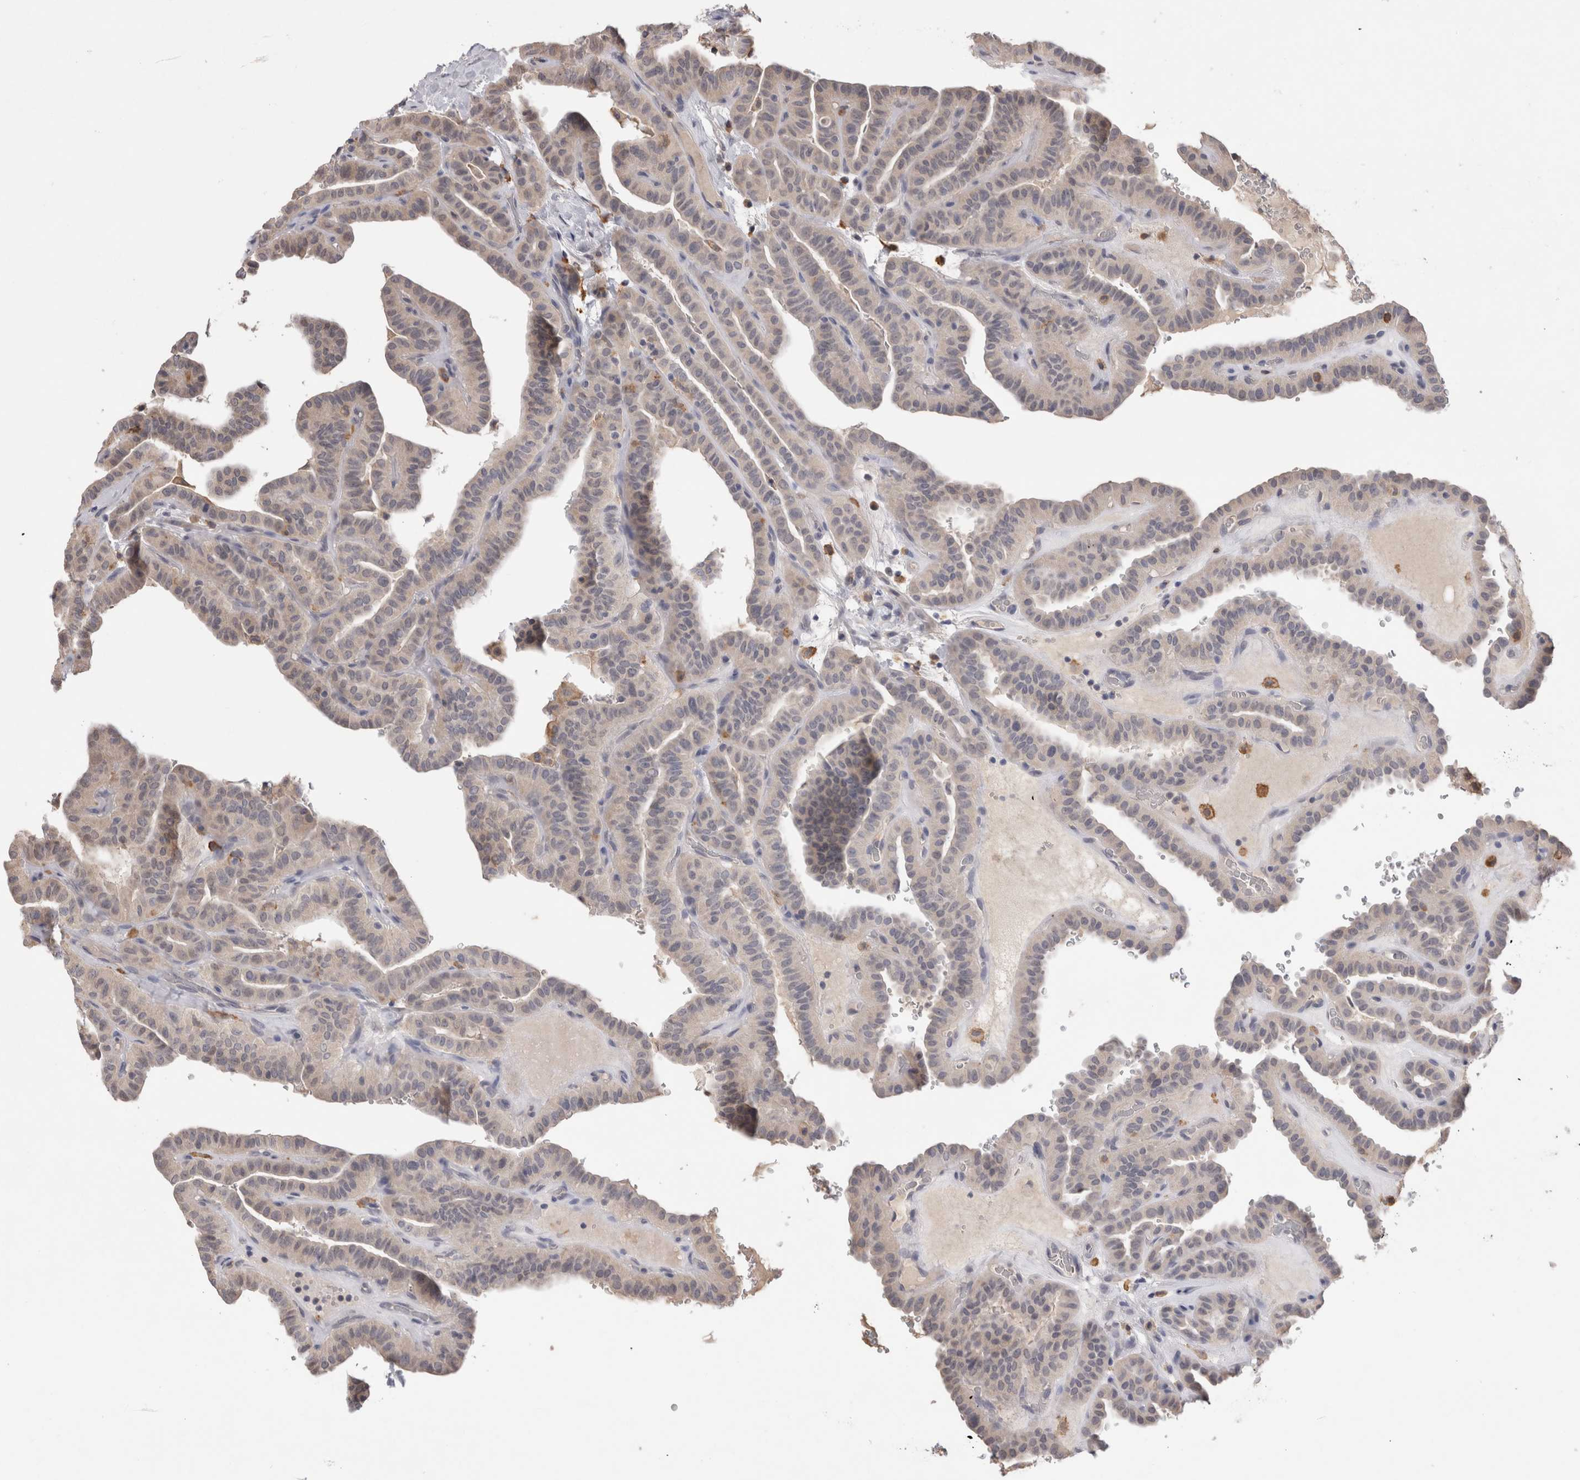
{"staining": {"intensity": "weak", "quantity": "<25%", "location": "cytoplasmic/membranous"}, "tissue": "thyroid cancer", "cell_type": "Tumor cells", "image_type": "cancer", "snomed": [{"axis": "morphology", "description": "Papillary adenocarcinoma, NOS"}, {"axis": "topography", "description": "Thyroid gland"}], "caption": "High magnification brightfield microscopy of thyroid cancer (papillary adenocarcinoma) stained with DAB (brown) and counterstained with hematoxylin (blue): tumor cells show no significant staining.", "gene": "VSIG4", "patient": {"sex": "male", "age": 77}}